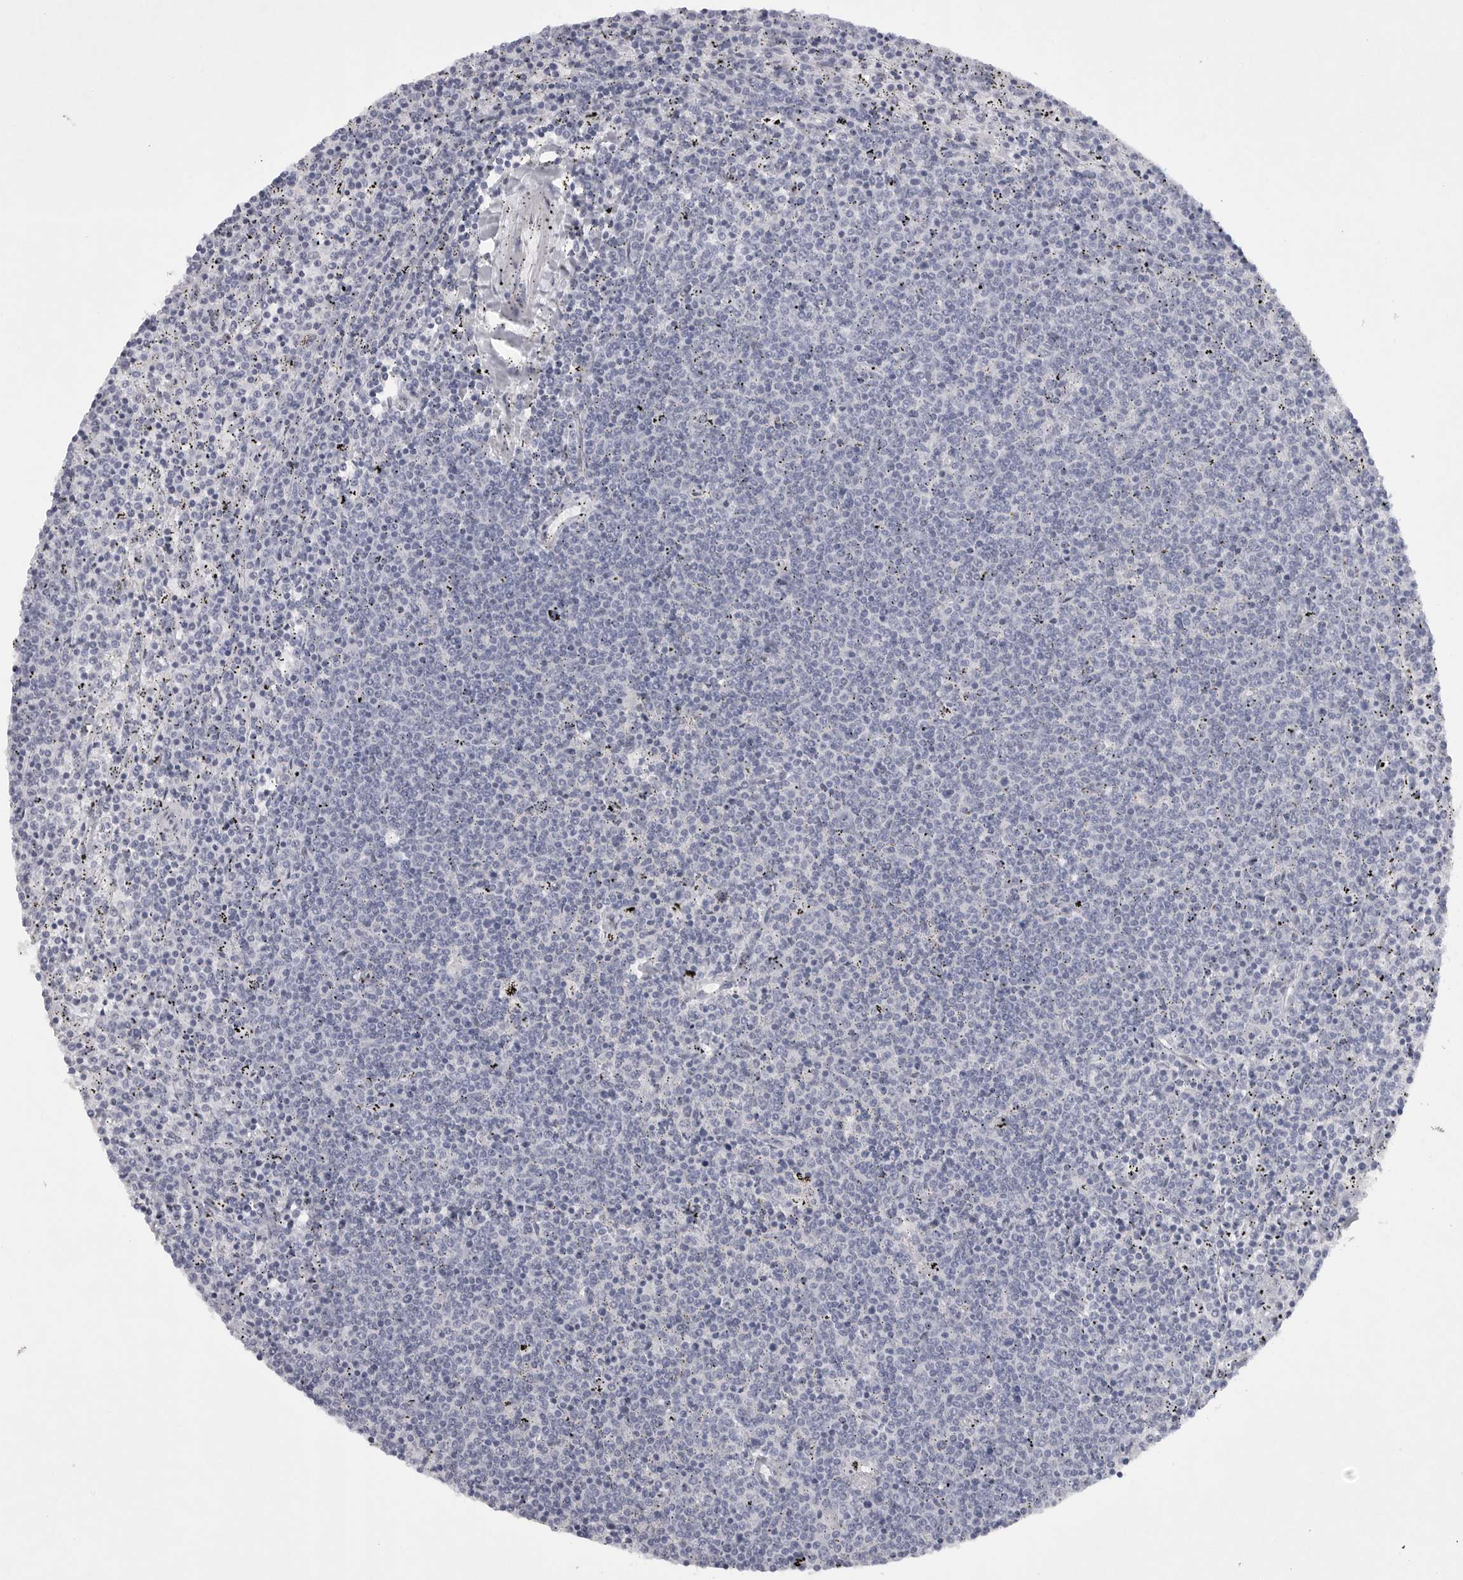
{"staining": {"intensity": "negative", "quantity": "none", "location": "none"}, "tissue": "lymphoma", "cell_type": "Tumor cells", "image_type": "cancer", "snomed": [{"axis": "morphology", "description": "Malignant lymphoma, non-Hodgkin's type, Low grade"}, {"axis": "topography", "description": "Spleen"}], "caption": "Human low-grade malignant lymphoma, non-Hodgkin's type stained for a protein using immunohistochemistry reveals no expression in tumor cells.", "gene": "TNR", "patient": {"sex": "female", "age": 50}}